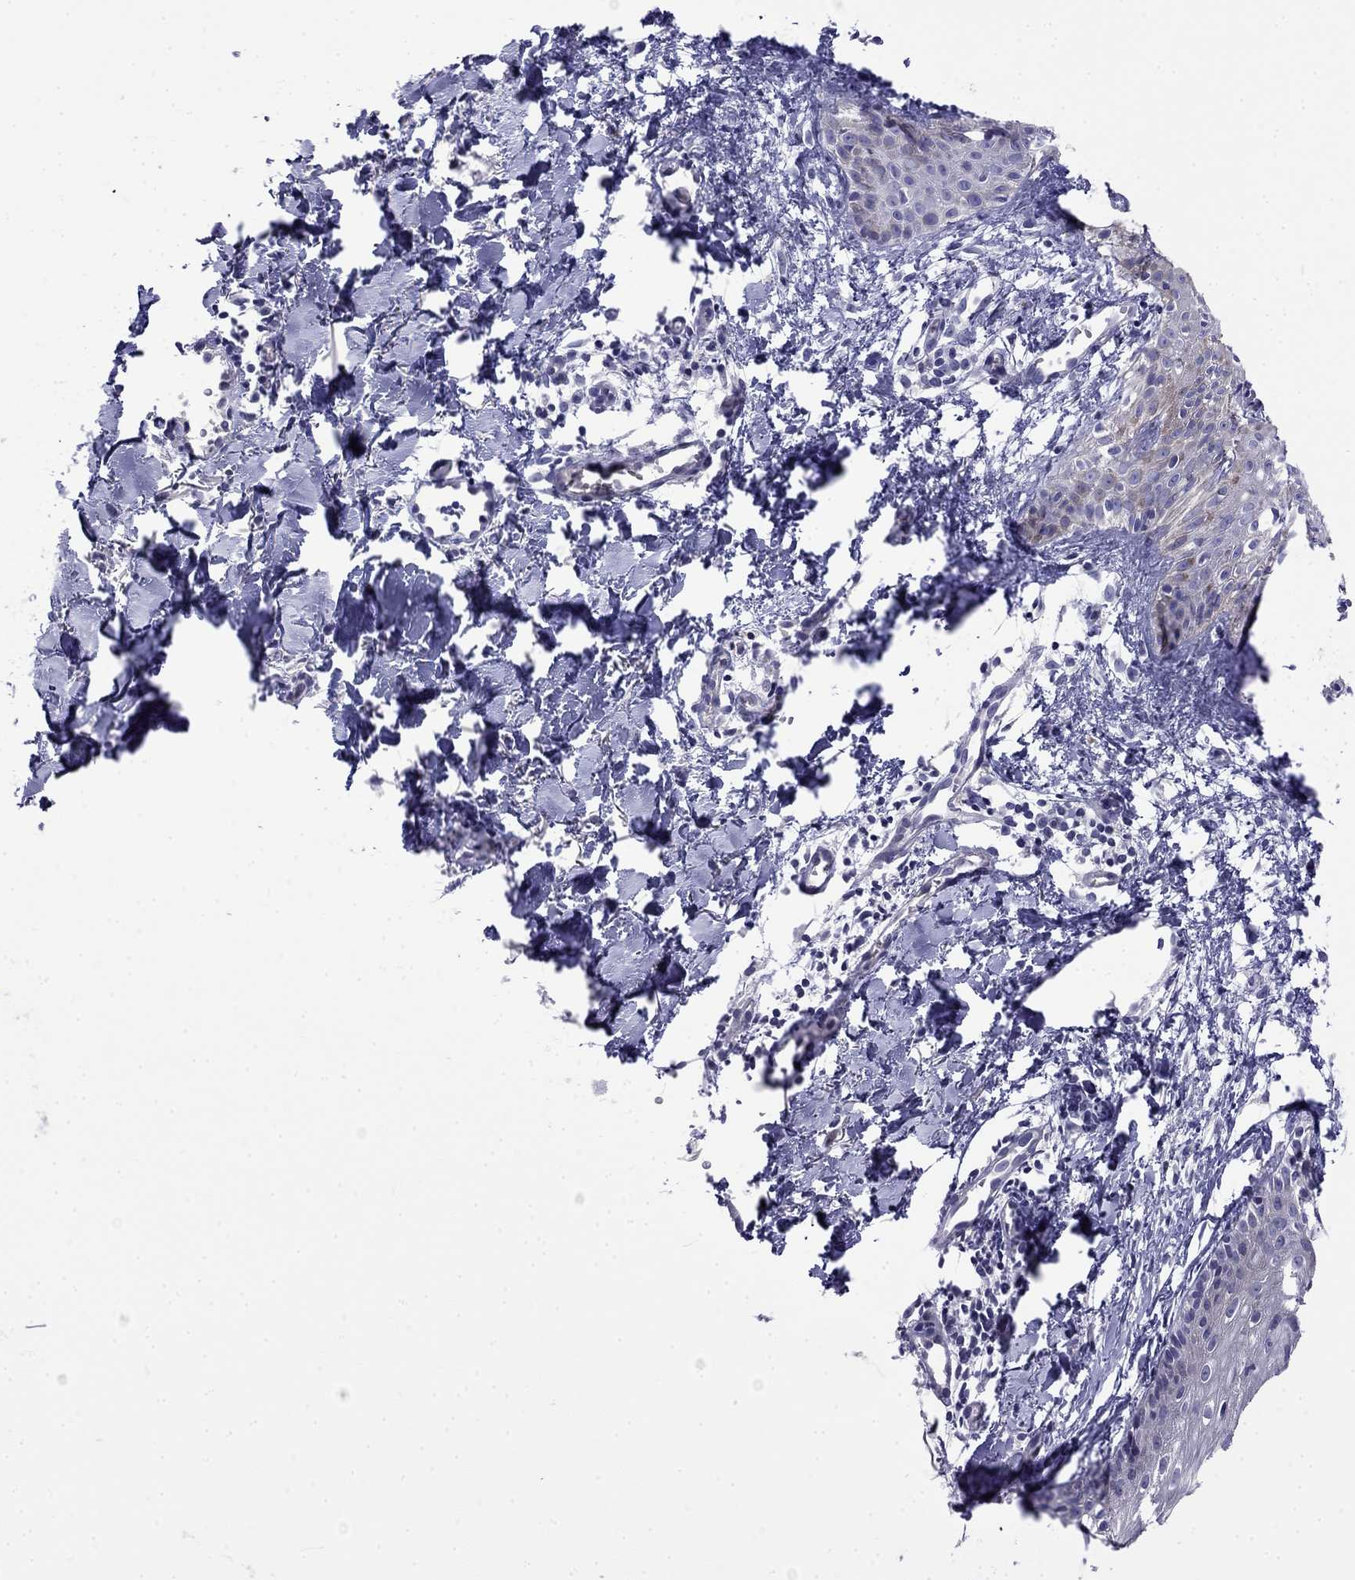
{"staining": {"intensity": "negative", "quantity": "none", "location": "none"}, "tissue": "melanoma", "cell_type": "Tumor cells", "image_type": "cancer", "snomed": [{"axis": "morphology", "description": "Malignant melanoma, NOS"}, {"axis": "topography", "description": "Skin"}], "caption": "High power microscopy histopathology image of an immunohistochemistry (IHC) histopathology image of melanoma, revealing no significant expression in tumor cells. Nuclei are stained in blue.", "gene": "PRR18", "patient": {"sex": "male", "age": 51}}